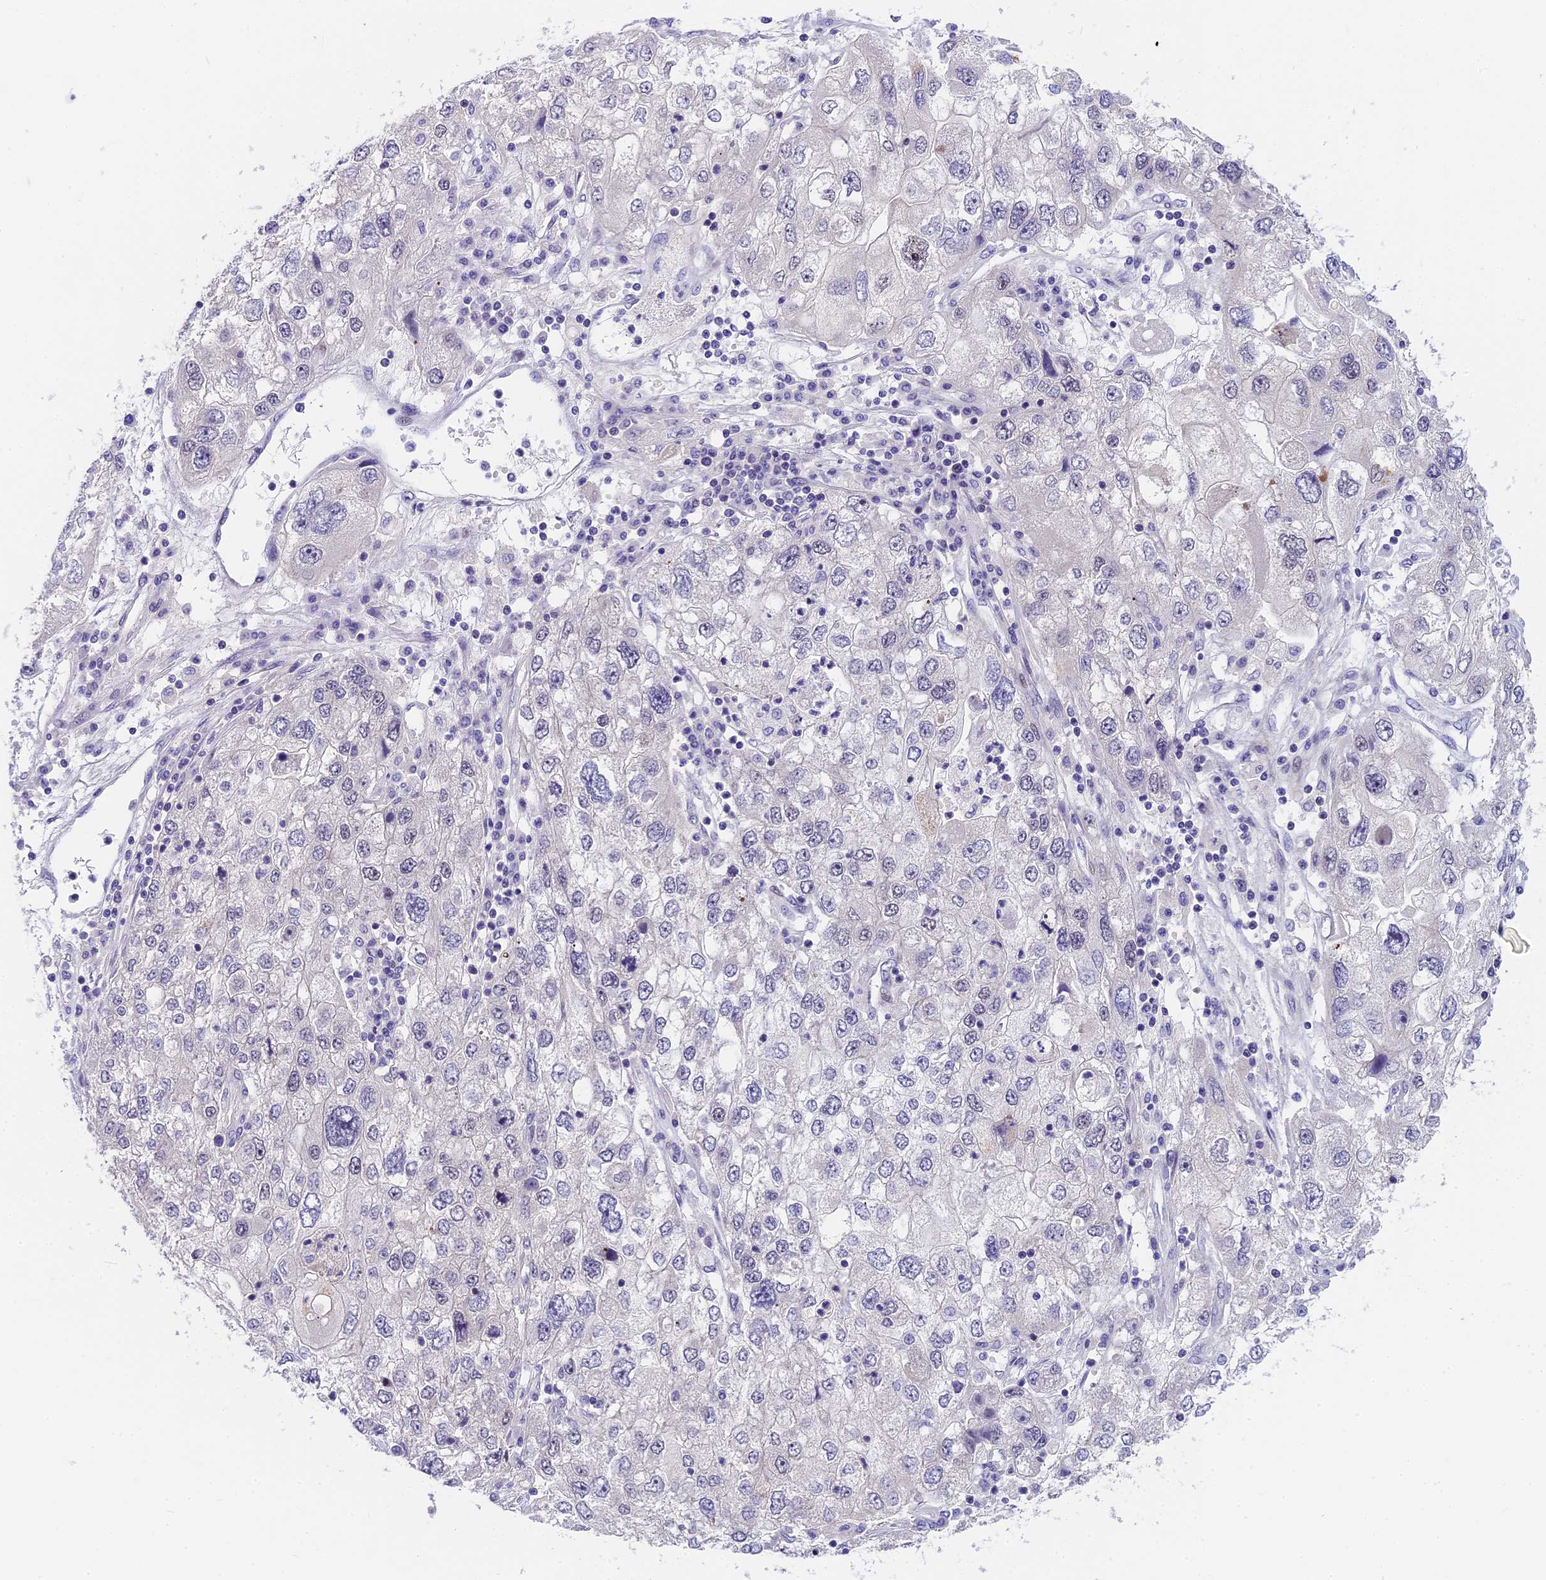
{"staining": {"intensity": "weak", "quantity": "<25%", "location": "nuclear"}, "tissue": "endometrial cancer", "cell_type": "Tumor cells", "image_type": "cancer", "snomed": [{"axis": "morphology", "description": "Adenocarcinoma, NOS"}, {"axis": "topography", "description": "Endometrium"}], "caption": "Protein analysis of endometrial cancer (adenocarcinoma) displays no significant staining in tumor cells.", "gene": "MIDN", "patient": {"sex": "female", "age": 49}}